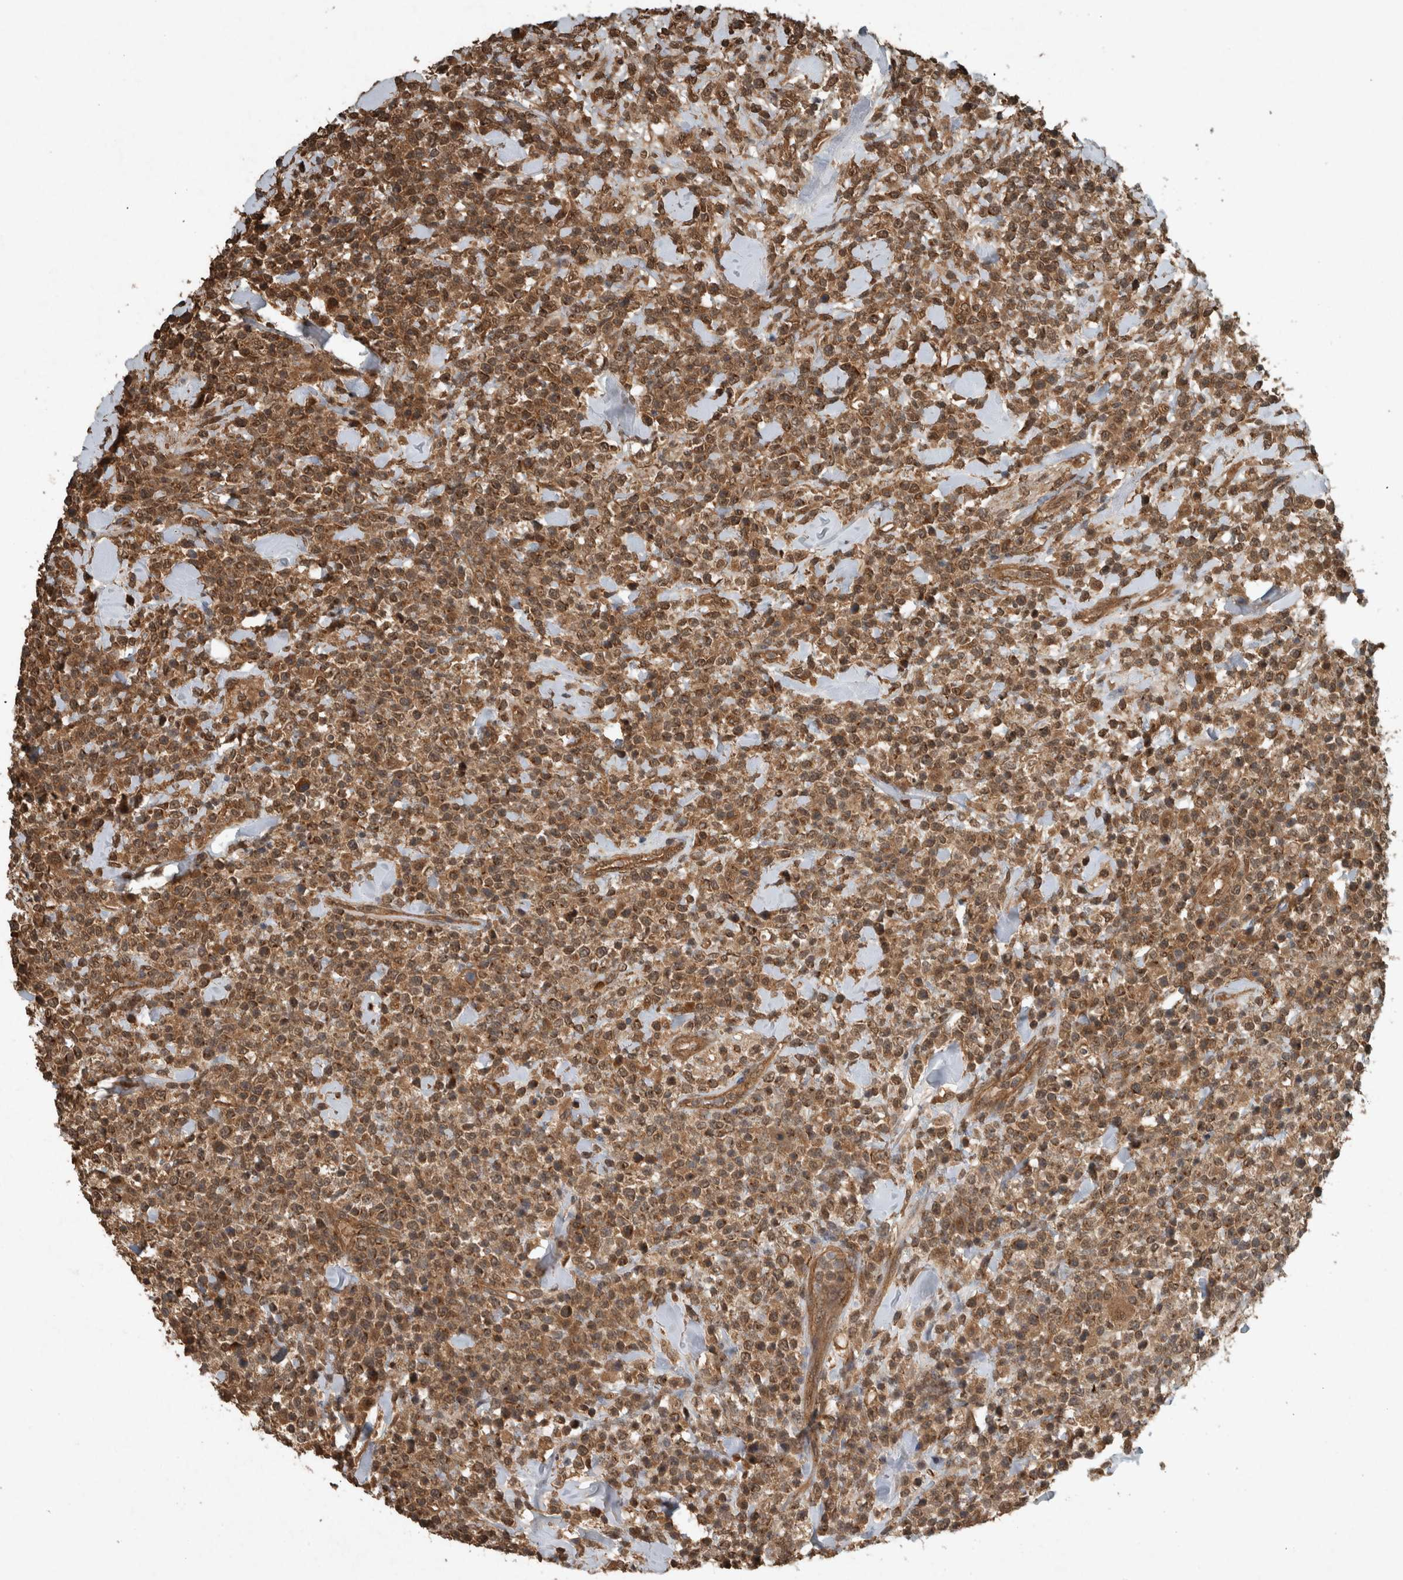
{"staining": {"intensity": "moderate", "quantity": ">75%", "location": "cytoplasmic/membranous,nuclear"}, "tissue": "lymphoma", "cell_type": "Tumor cells", "image_type": "cancer", "snomed": [{"axis": "morphology", "description": "Malignant lymphoma, non-Hodgkin's type, High grade"}, {"axis": "topography", "description": "Colon"}], "caption": "High-magnification brightfield microscopy of lymphoma stained with DAB (brown) and counterstained with hematoxylin (blue). tumor cells exhibit moderate cytoplasmic/membranous and nuclear staining is appreciated in approximately>75% of cells.", "gene": "ARHGEF12", "patient": {"sex": "female", "age": 53}}